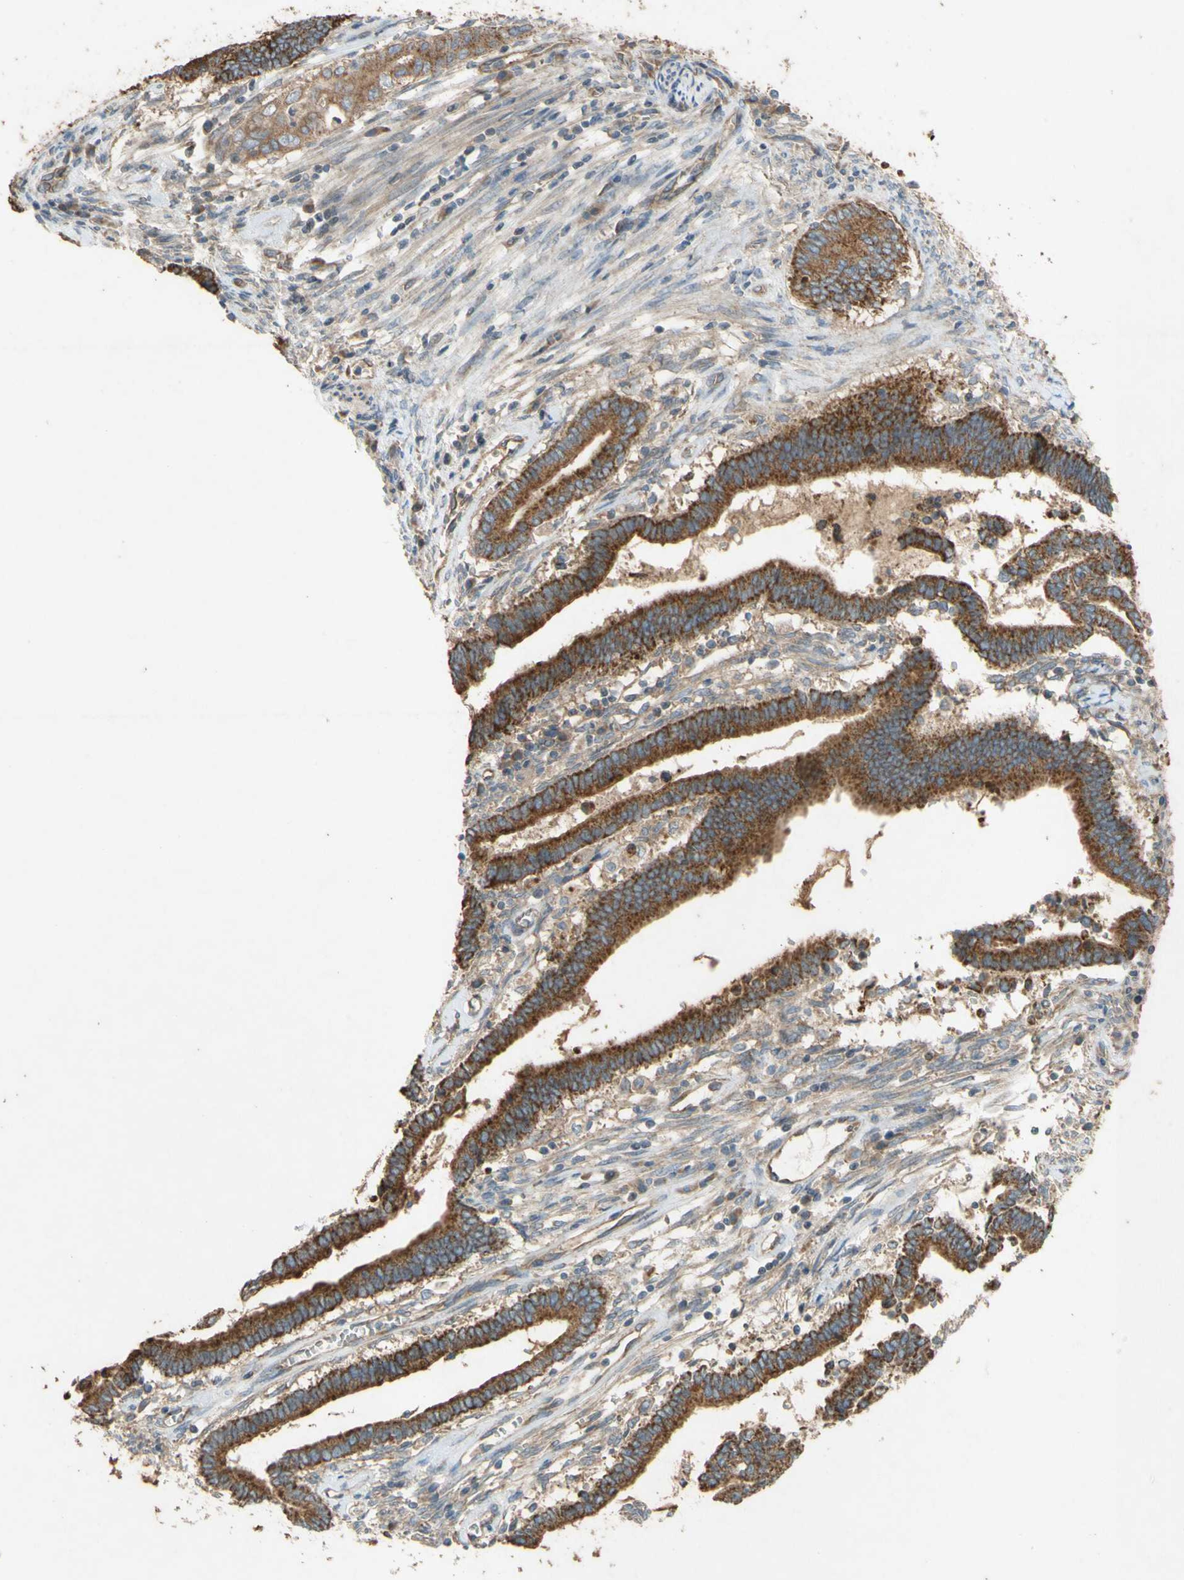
{"staining": {"intensity": "strong", "quantity": ">75%", "location": "cytoplasmic/membranous"}, "tissue": "cervical cancer", "cell_type": "Tumor cells", "image_type": "cancer", "snomed": [{"axis": "morphology", "description": "Adenocarcinoma, NOS"}, {"axis": "topography", "description": "Cervix"}], "caption": "Protein expression by immunohistochemistry (IHC) displays strong cytoplasmic/membranous expression in about >75% of tumor cells in cervical adenocarcinoma.", "gene": "TST", "patient": {"sex": "female", "age": 44}}